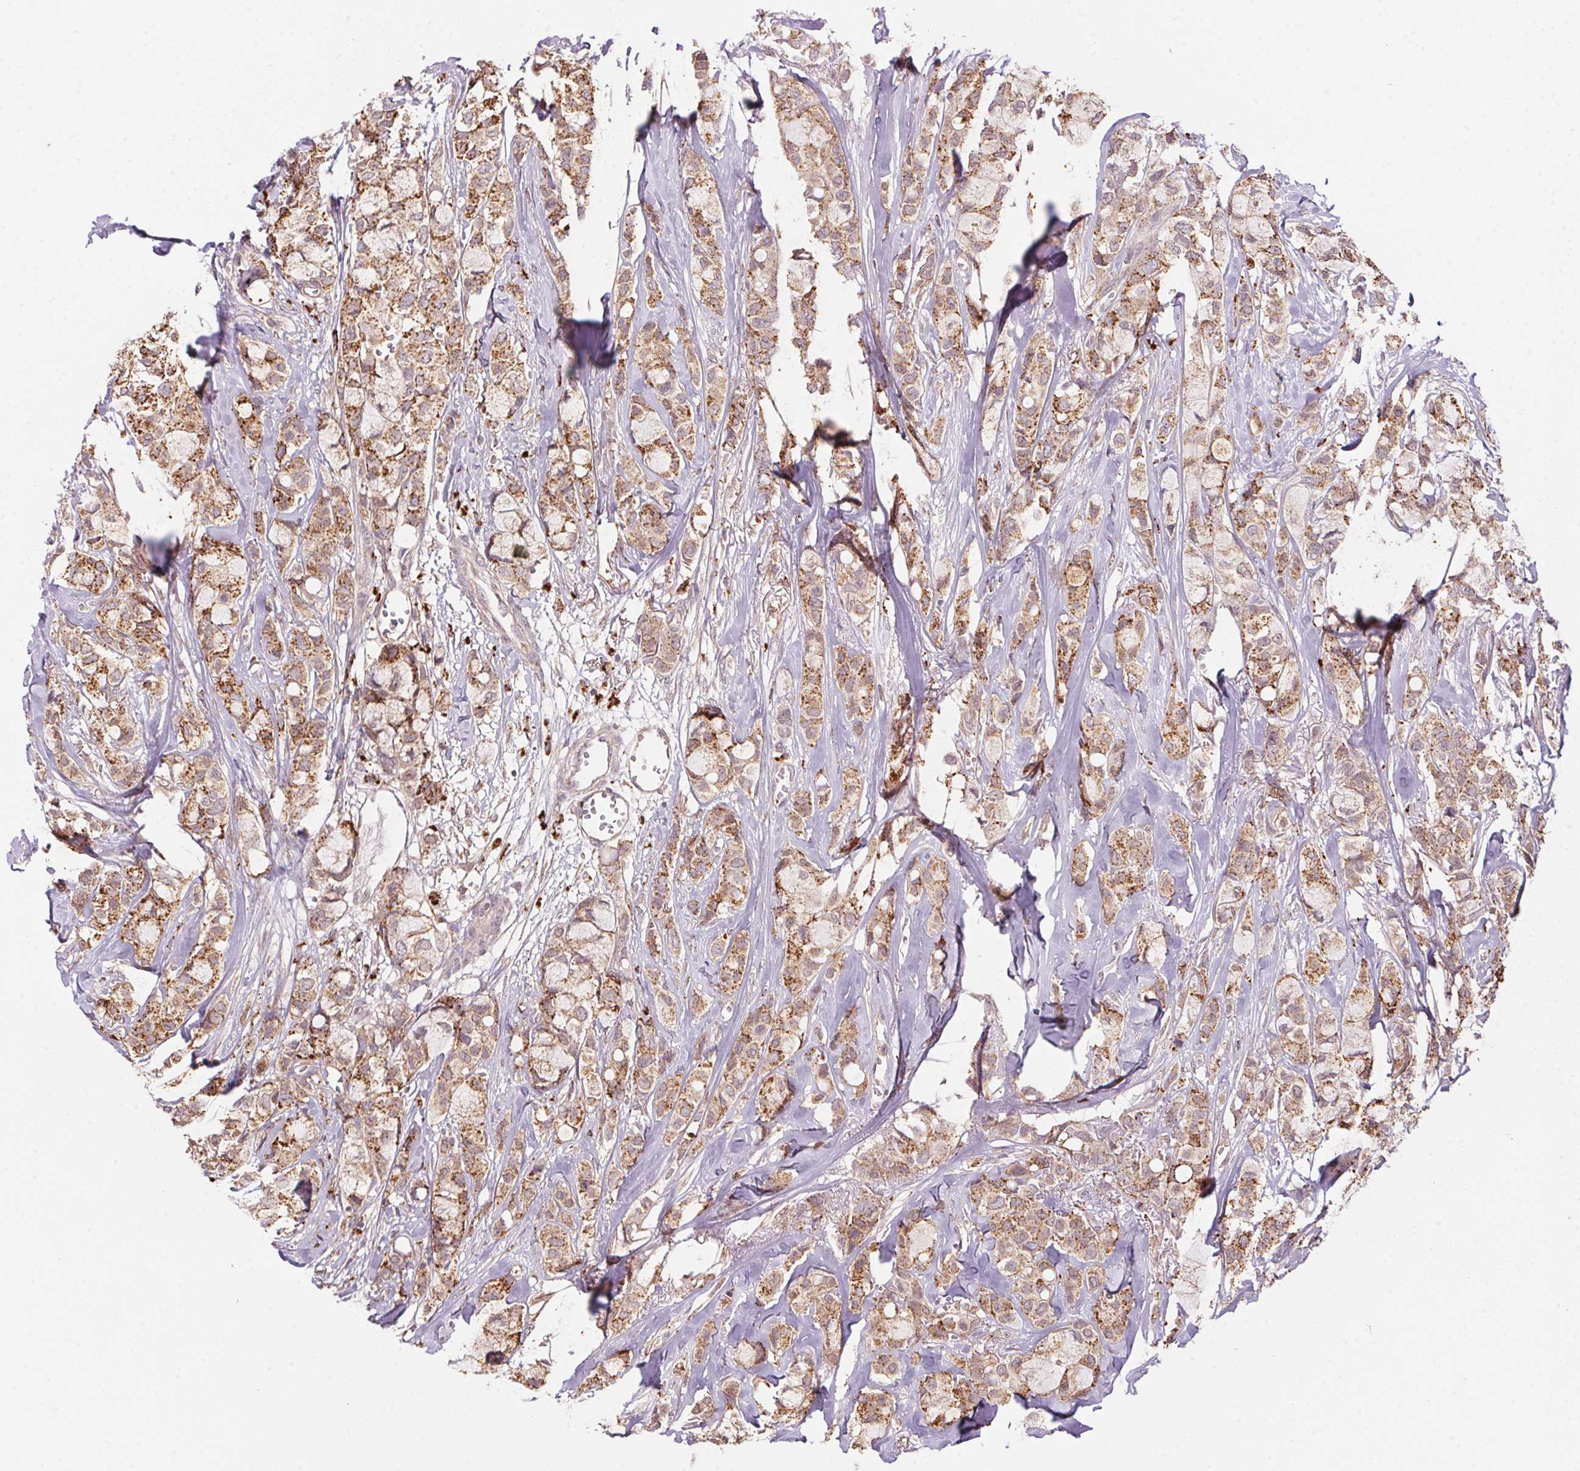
{"staining": {"intensity": "moderate", "quantity": ">75%", "location": "cytoplasmic/membranous"}, "tissue": "breast cancer", "cell_type": "Tumor cells", "image_type": "cancer", "snomed": [{"axis": "morphology", "description": "Duct carcinoma"}, {"axis": "topography", "description": "Breast"}], "caption": "Invasive ductal carcinoma (breast) stained with DAB immunohistochemistry displays medium levels of moderate cytoplasmic/membranous staining in about >75% of tumor cells. The staining was performed using DAB to visualize the protein expression in brown, while the nuclei were stained in blue with hematoxylin (Magnification: 20x).", "gene": "ADH5", "patient": {"sex": "female", "age": 85}}